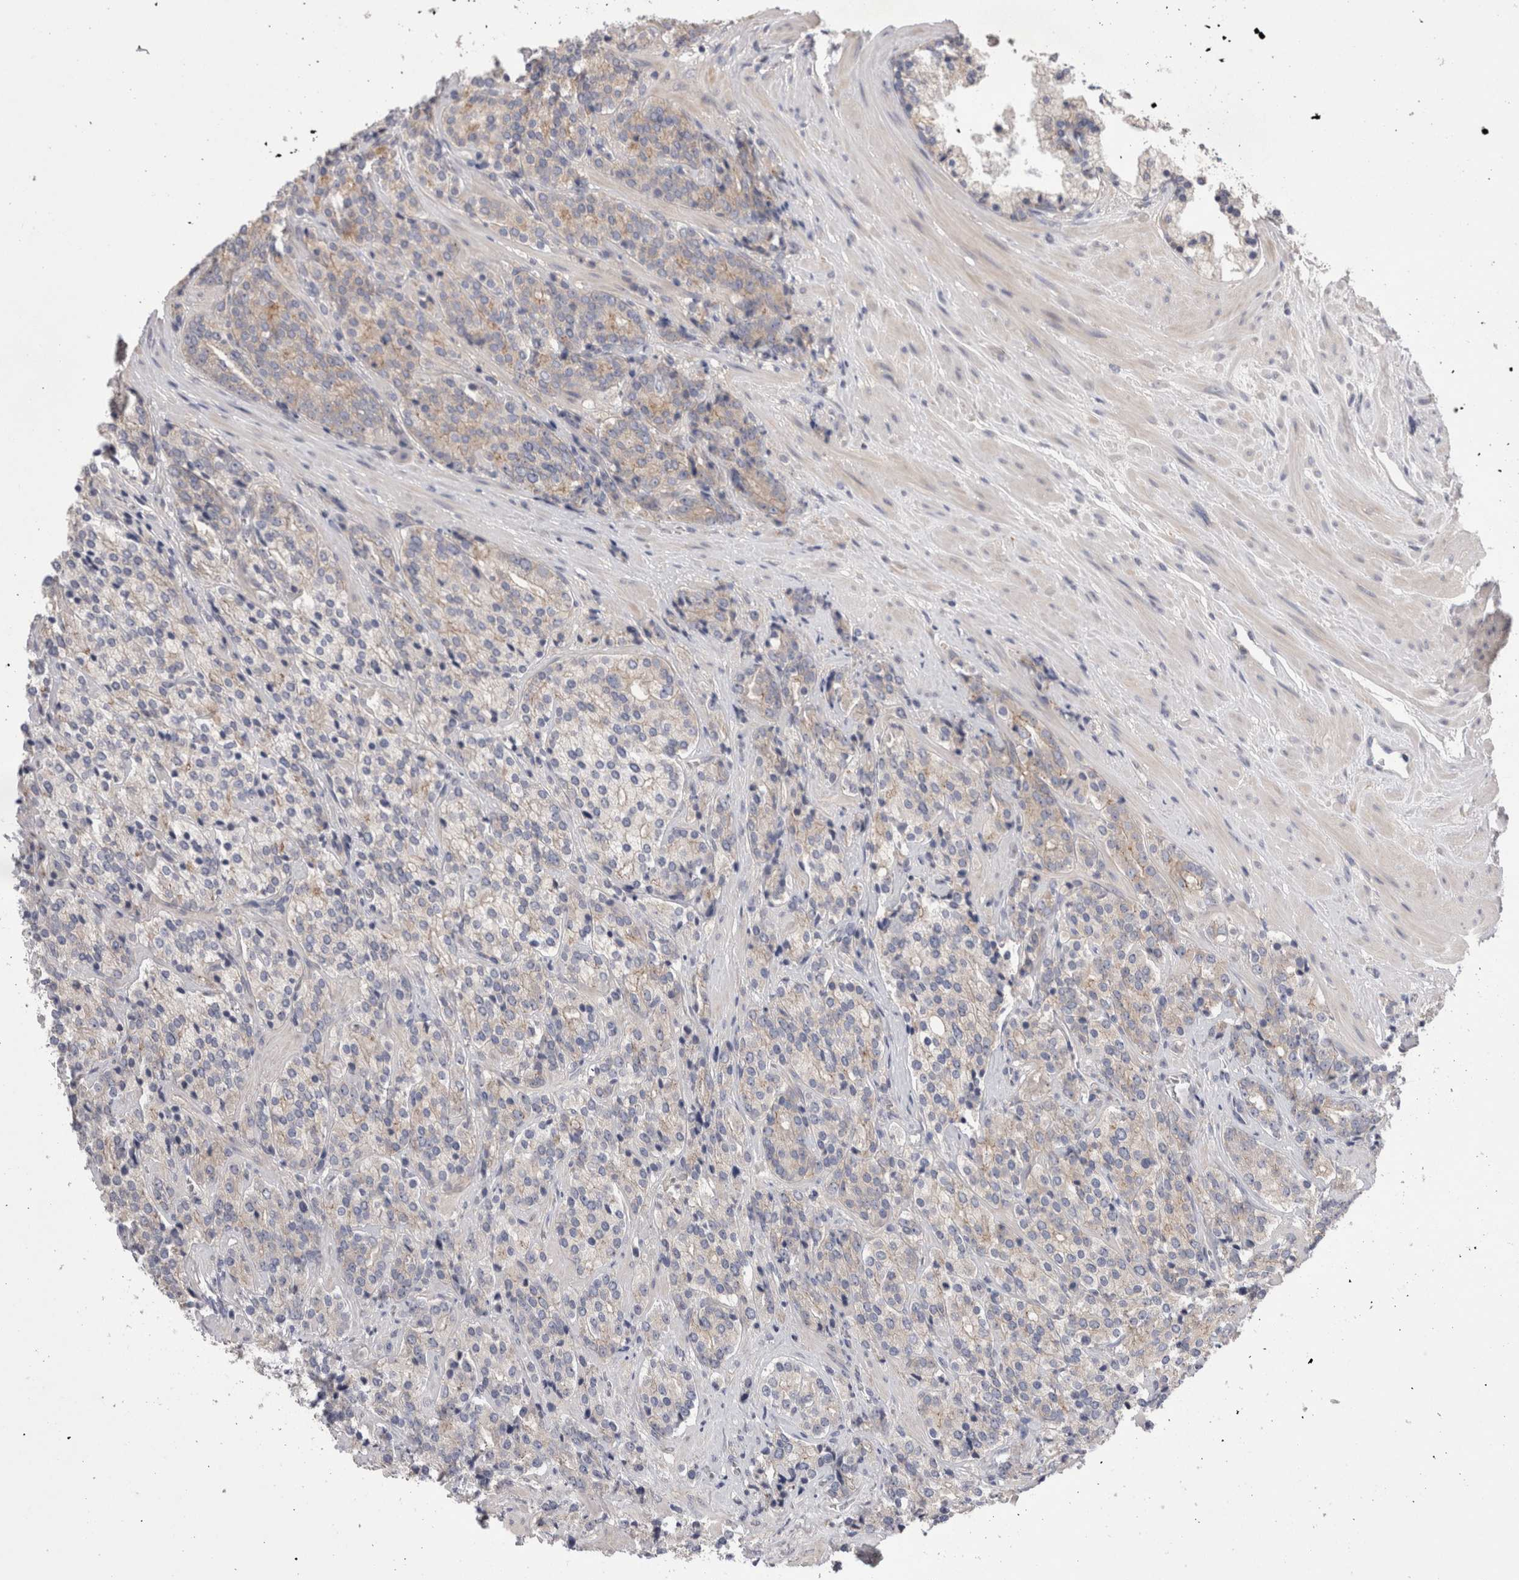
{"staining": {"intensity": "negative", "quantity": "none", "location": "none"}, "tissue": "prostate cancer", "cell_type": "Tumor cells", "image_type": "cancer", "snomed": [{"axis": "morphology", "description": "Adenocarcinoma, High grade"}, {"axis": "topography", "description": "Prostate"}], "caption": "Prostate high-grade adenocarcinoma was stained to show a protein in brown. There is no significant positivity in tumor cells. (Brightfield microscopy of DAB IHC at high magnification).", "gene": "OTOR", "patient": {"sex": "male", "age": 71}}